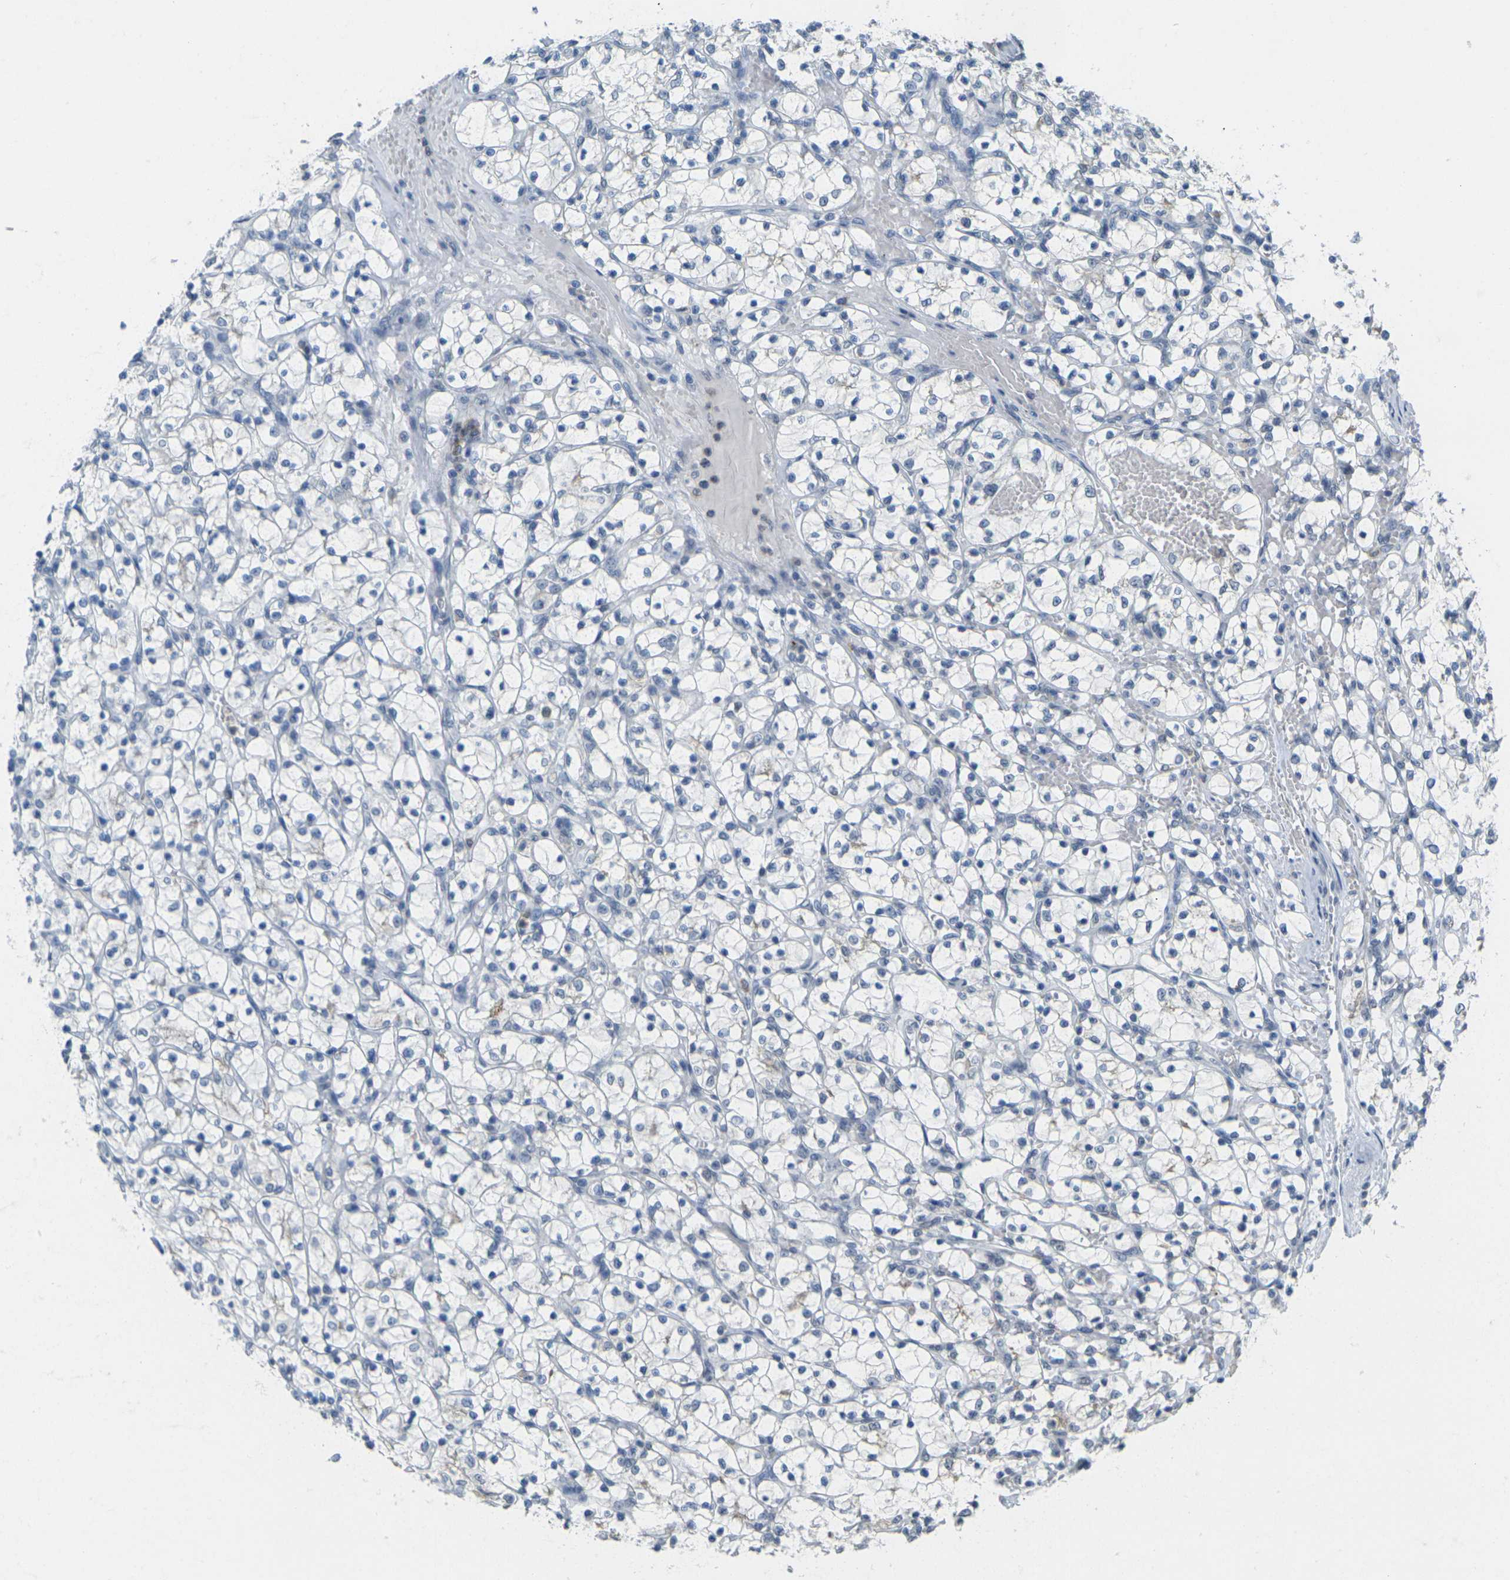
{"staining": {"intensity": "negative", "quantity": "none", "location": "none"}, "tissue": "renal cancer", "cell_type": "Tumor cells", "image_type": "cancer", "snomed": [{"axis": "morphology", "description": "Adenocarcinoma, NOS"}, {"axis": "topography", "description": "Kidney"}], "caption": "Immunohistochemical staining of human renal adenocarcinoma displays no significant expression in tumor cells.", "gene": "SPTBN2", "patient": {"sex": "female", "age": 69}}